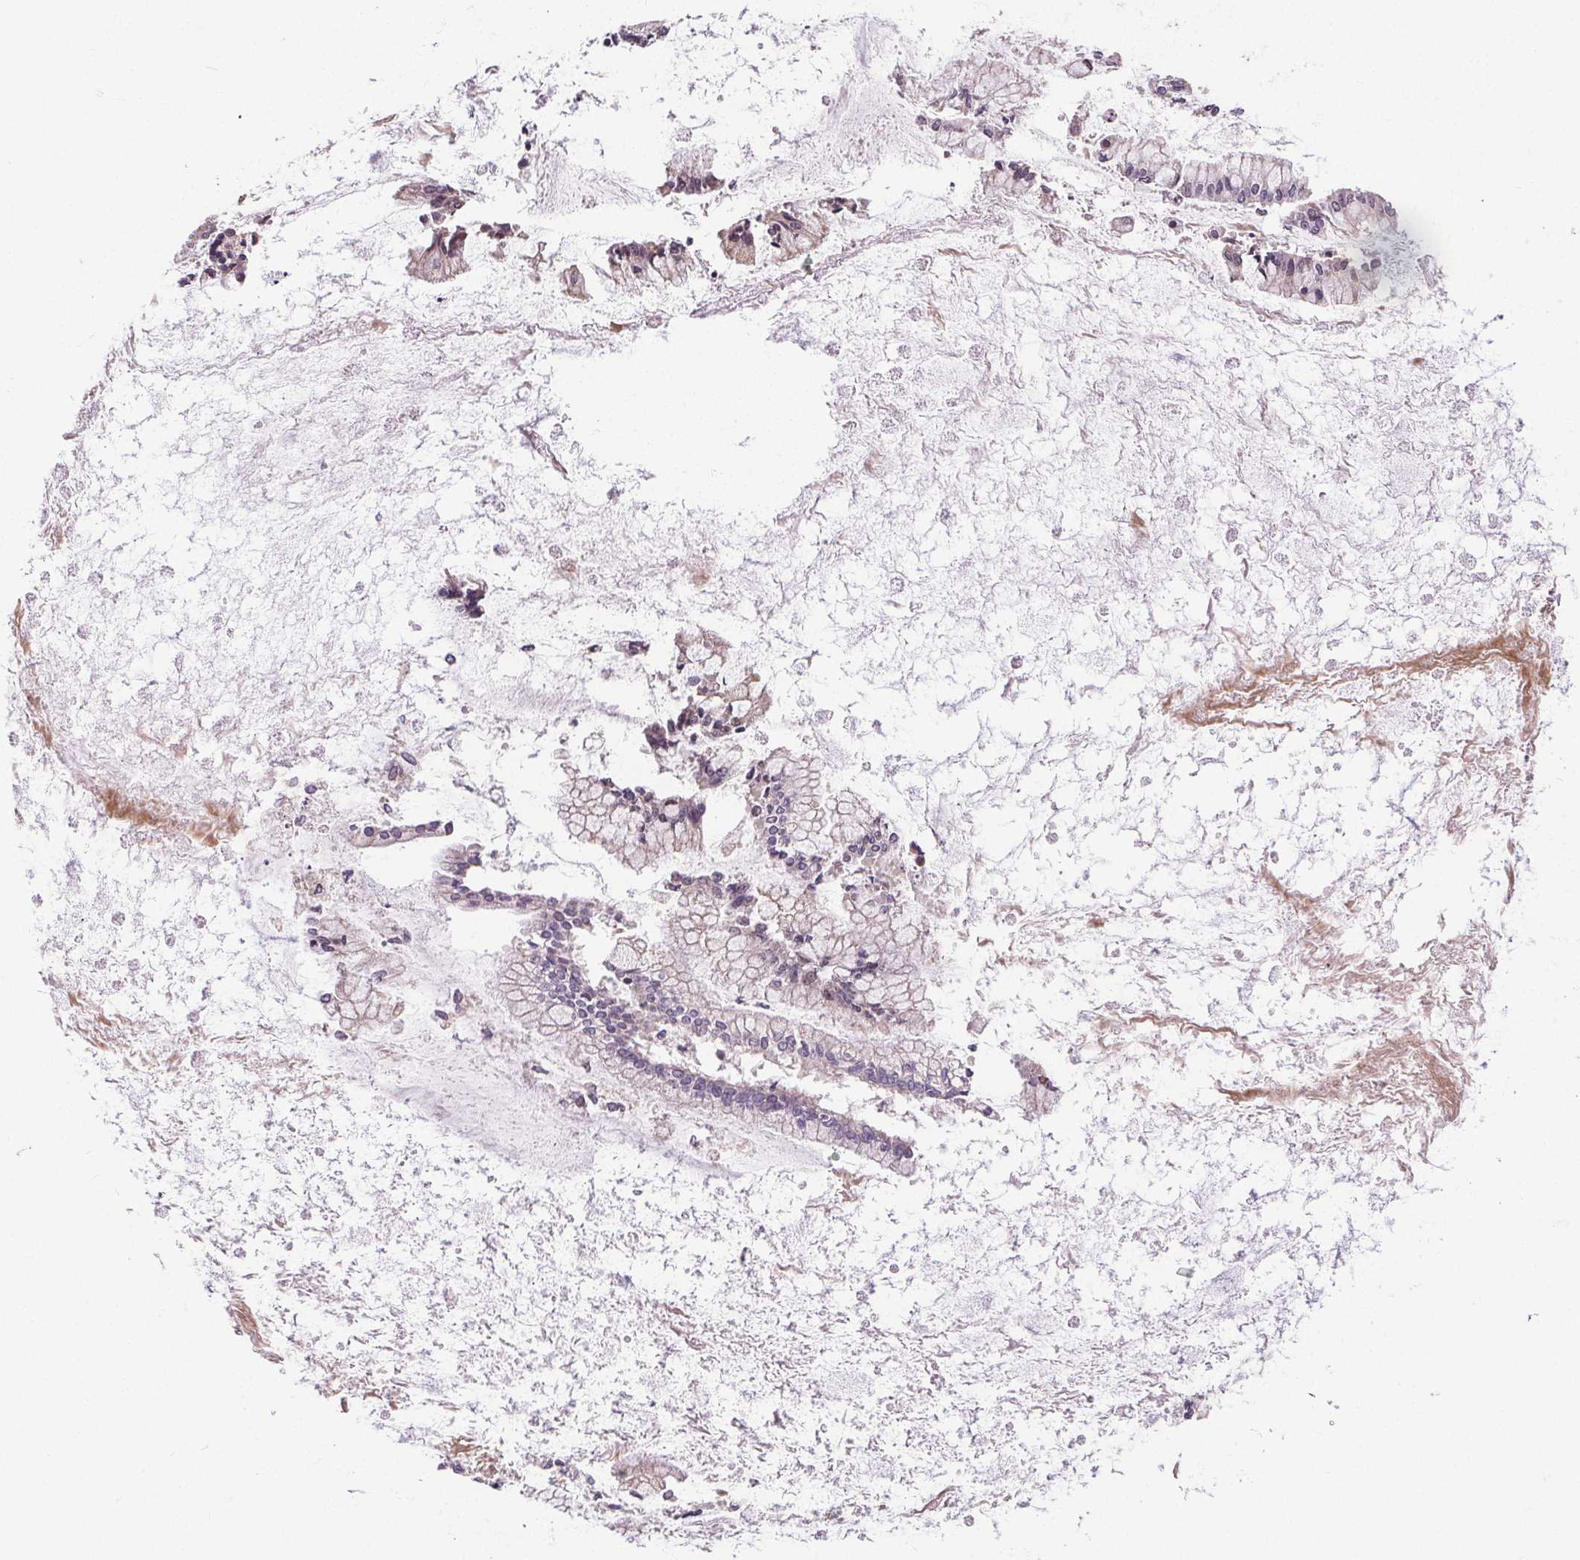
{"staining": {"intensity": "negative", "quantity": "none", "location": "none"}, "tissue": "ovarian cancer", "cell_type": "Tumor cells", "image_type": "cancer", "snomed": [{"axis": "morphology", "description": "Cystadenocarcinoma, mucinous, NOS"}, {"axis": "topography", "description": "Ovary"}], "caption": "Immunohistochemical staining of ovarian mucinous cystadenocarcinoma exhibits no significant staining in tumor cells.", "gene": "KIAA0232", "patient": {"sex": "female", "age": 67}}